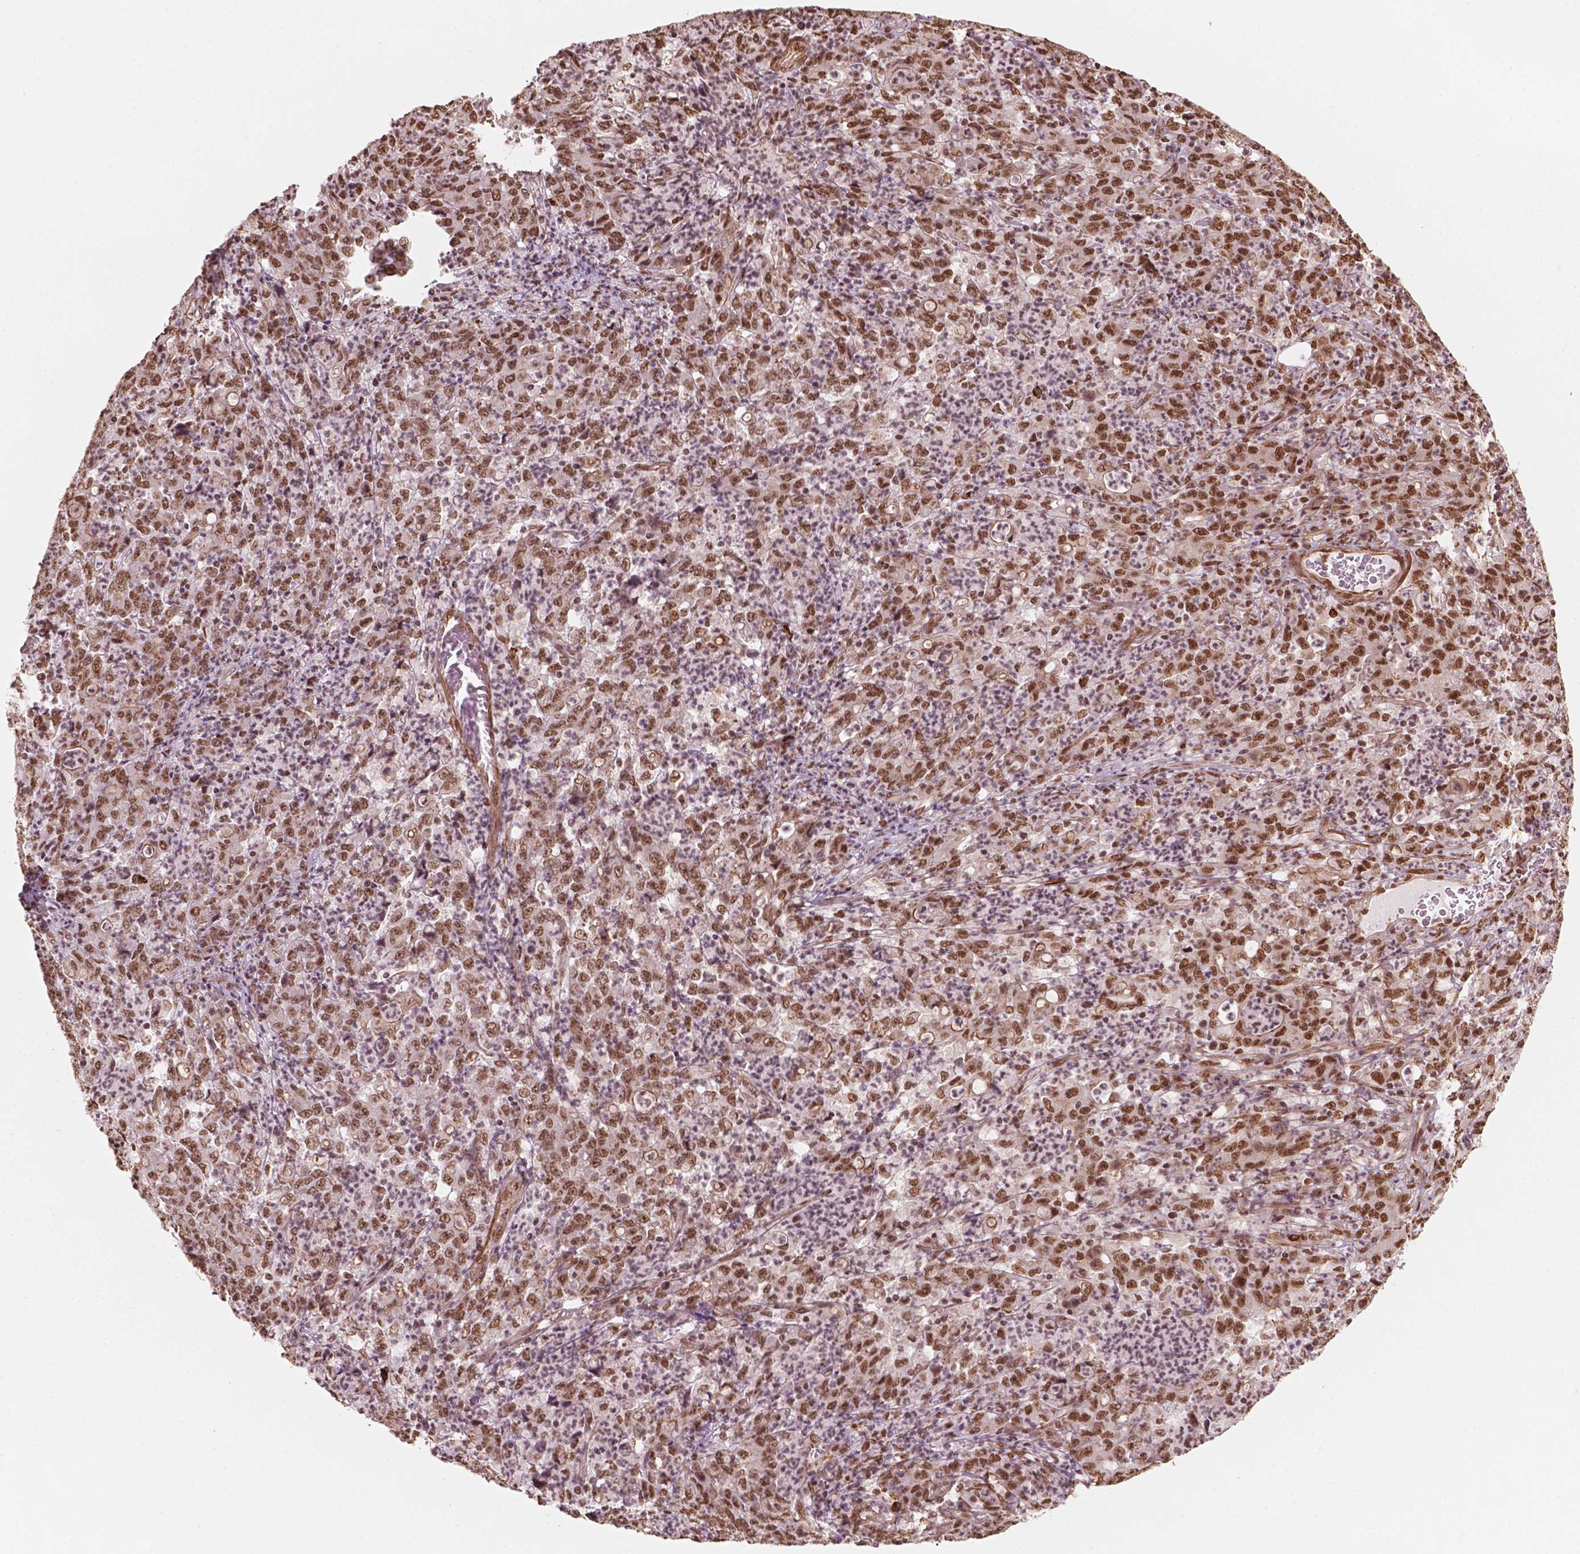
{"staining": {"intensity": "moderate", "quantity": ">75%", "location": "nuclear"}, "tissue": "stomach cancer", "cell_type": "Tumor cells", "image_type": "cancer", "snomed": [{"axis": "morphology", "description": "Adenocarcinoma, NOS"}, {"axis": "topography", "description": "Stomach, lower"}], "caption": "This histopathology image reveals immunohistochemistry staining of stomach cancer (adenocarcinoma), with medium moderate nuclear expression in about >75% of tumor cells.", "gene": "GTF3C5", "patient": {"sex": "female", "age": 71}}